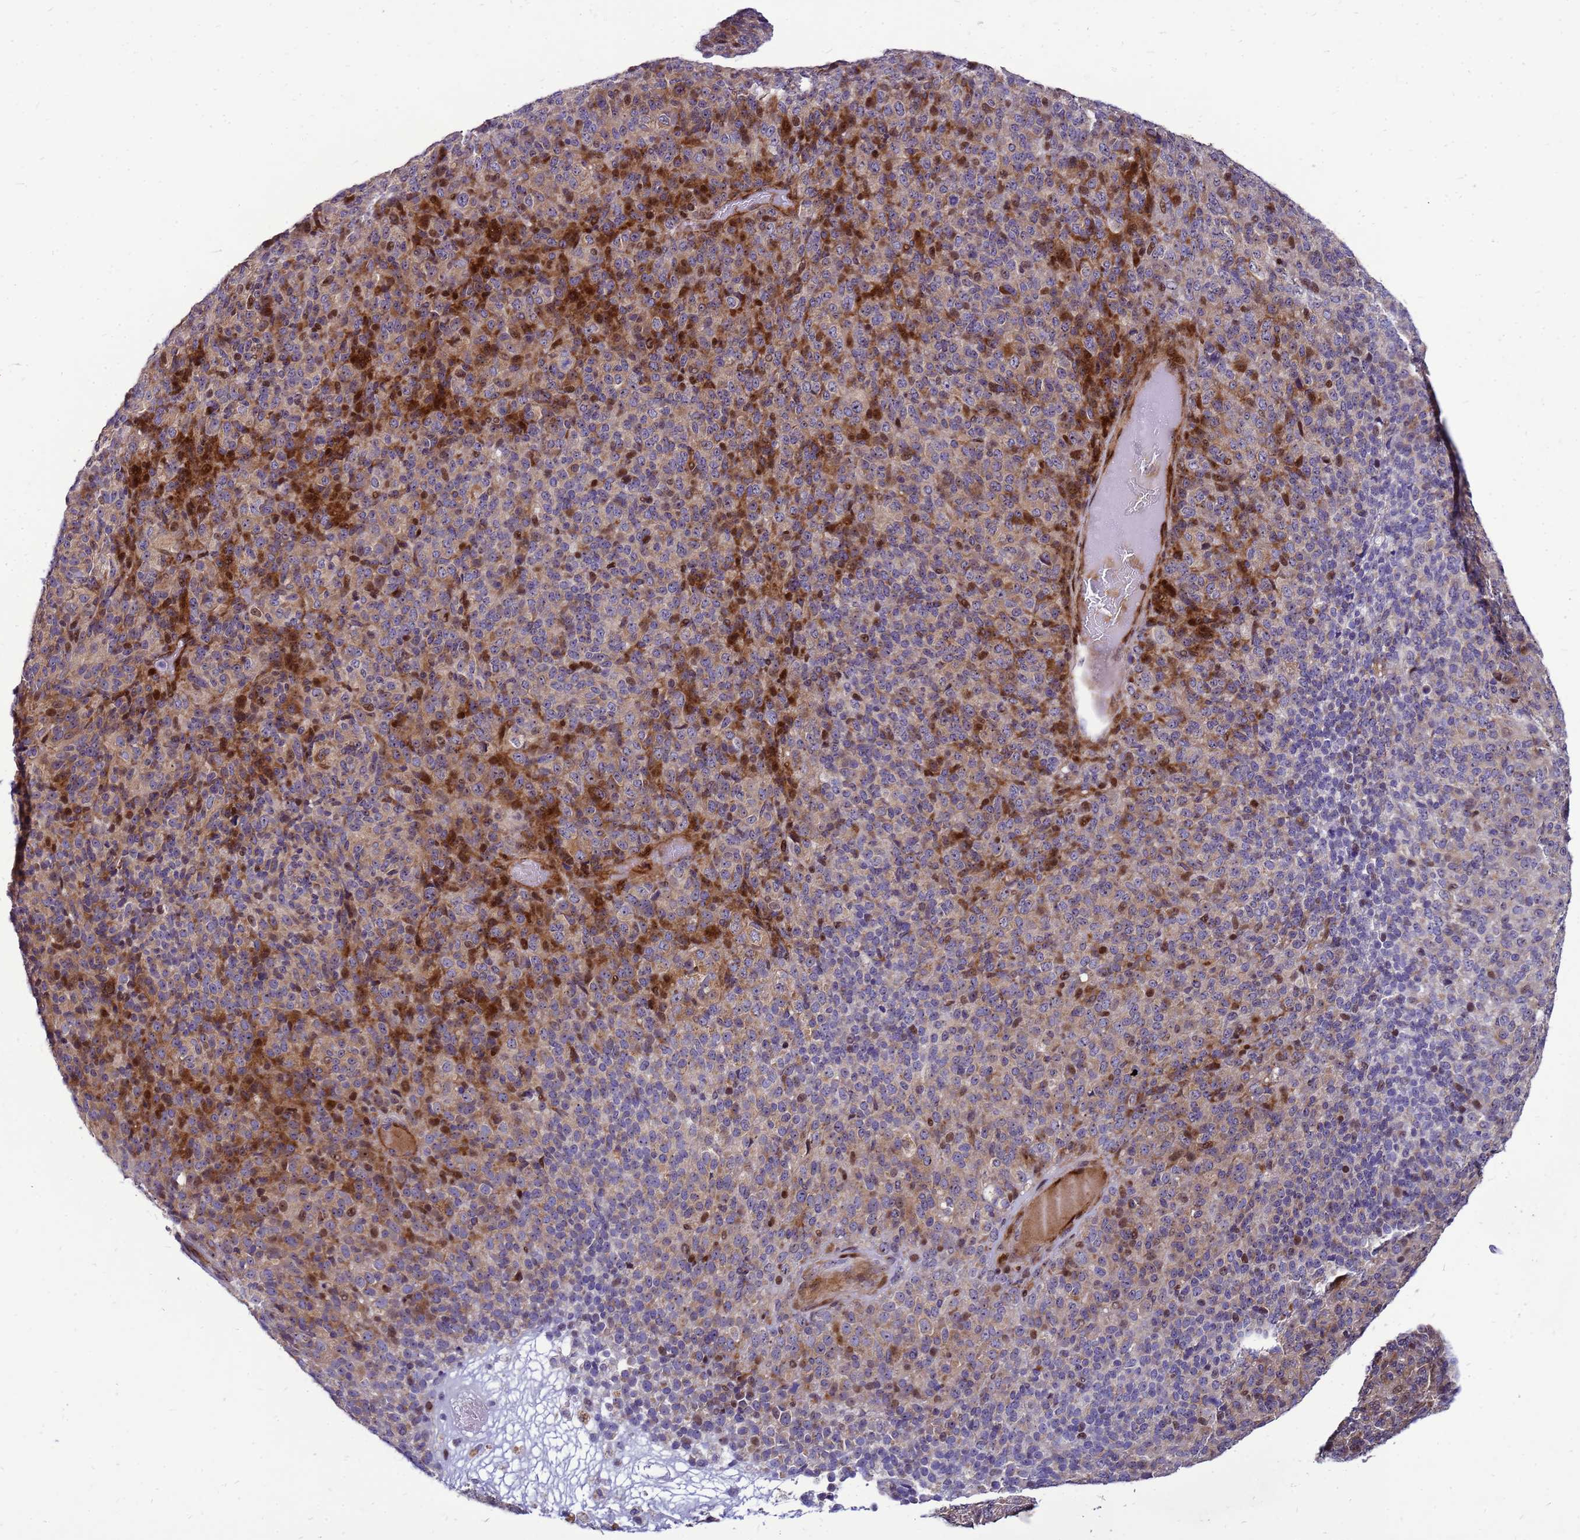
{"staining": {"intensity": "moderate", "quantity": "25%-75%", "location": "cytoplasmic/membranous"}, "tissue": "melanoma", "cell_type": "Tumor cells", "image_type": "cancer", "snomed": [{"axis": "morphology", "description": "Malignant melanoma, Metastatic site"}, {"axis": "topography", "description": "Brain"}], "caption": "This is a photomicrograph of immunohistochemistry (IHC) staining of malignant melanoma (metastatic site), which shows moderate positivity in the cytoplasmic/membranous of tumor cells.", "gene": "RSPO1", "patient": {"sex": "female", "age": 56}}